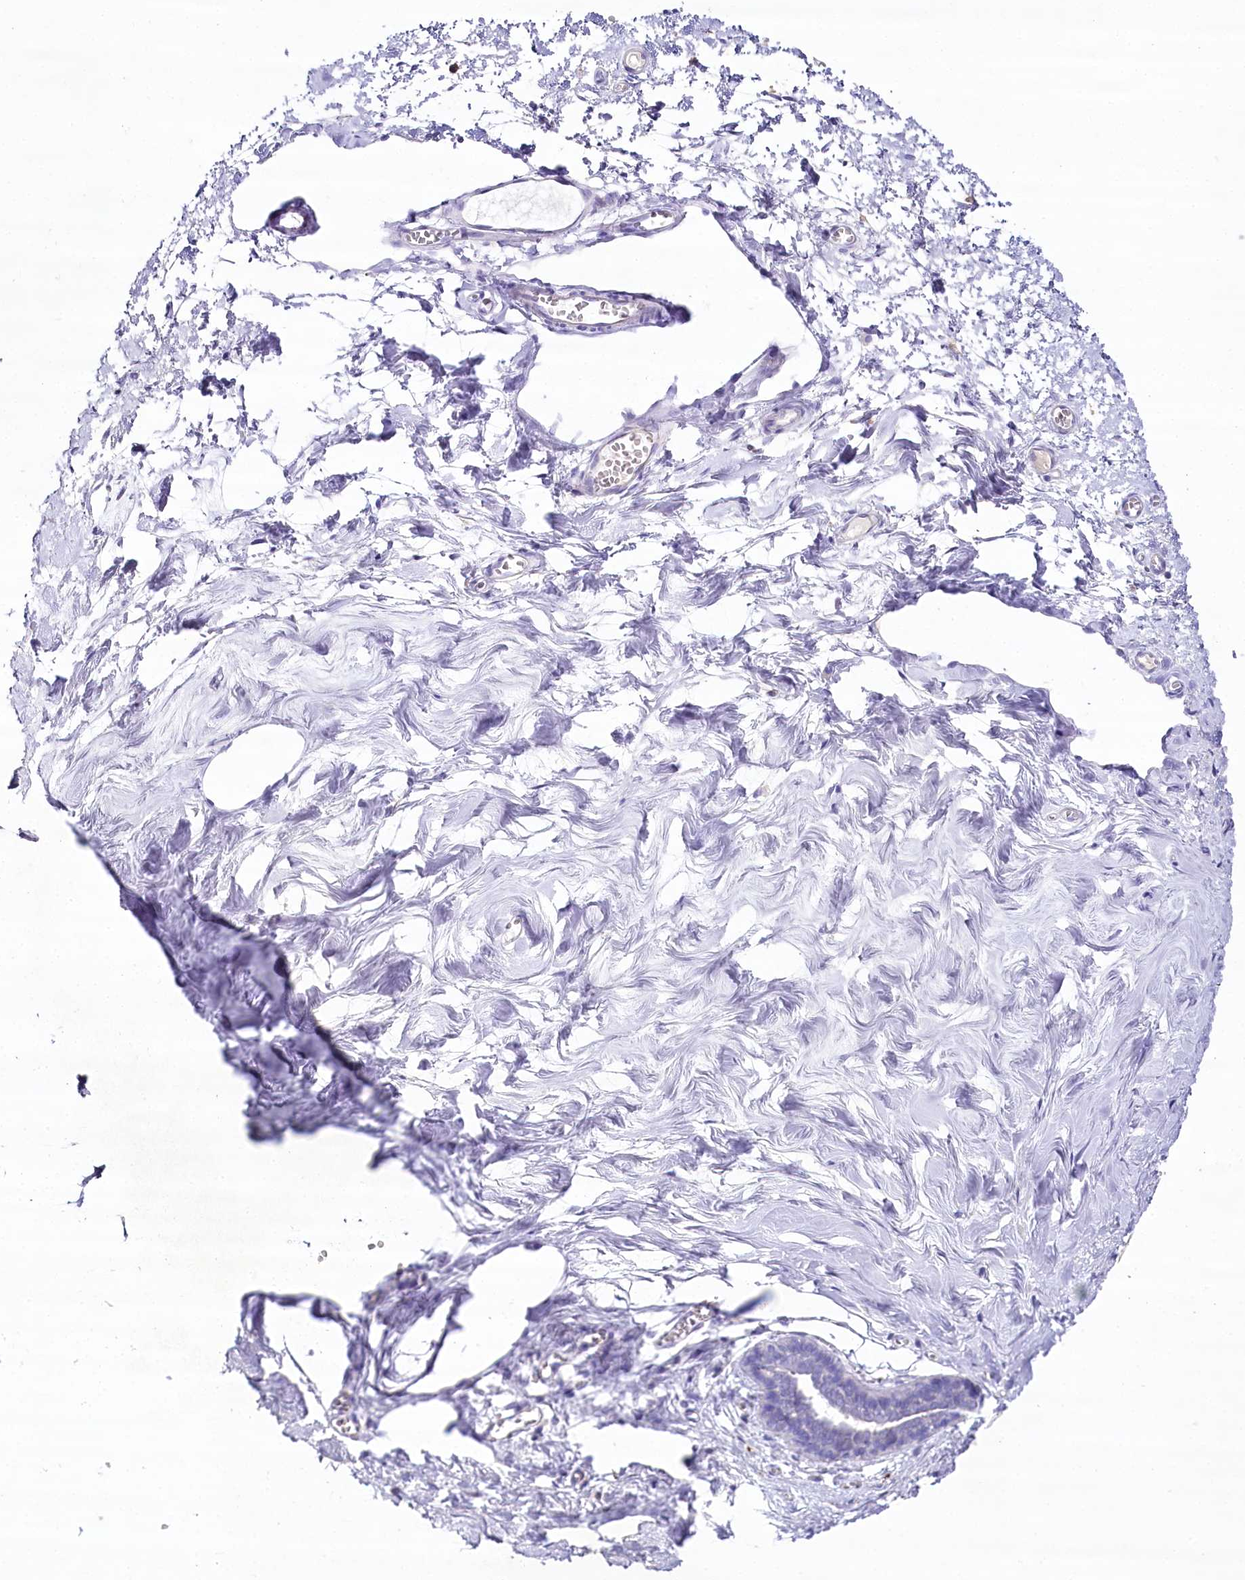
{"staining": {"intensity": "negative", "quantity": "none", "location": "none"}, "tissue": "breast", "cell_type": "Adipocytes", "image_type": "normal", "snomed": [{"axis": "morphology", "description": "Normal tissue, NOS"}, {"axis": "topography", "description": "Breast"}], "caption": "DAB (3,3'-diaminobenzidine) immunohistochemical staining of benign breast exhibits no significant staining in adipocytes. The staining was performed using DAB (3,3'-diaminobenzidine) to visualize the protein expression in brown, while the nuclei were stained in blue with hematoxylin (Magnification: 20x).", "gene": "MYOZ1", "patient": {"sex": "female", "age": 27}}